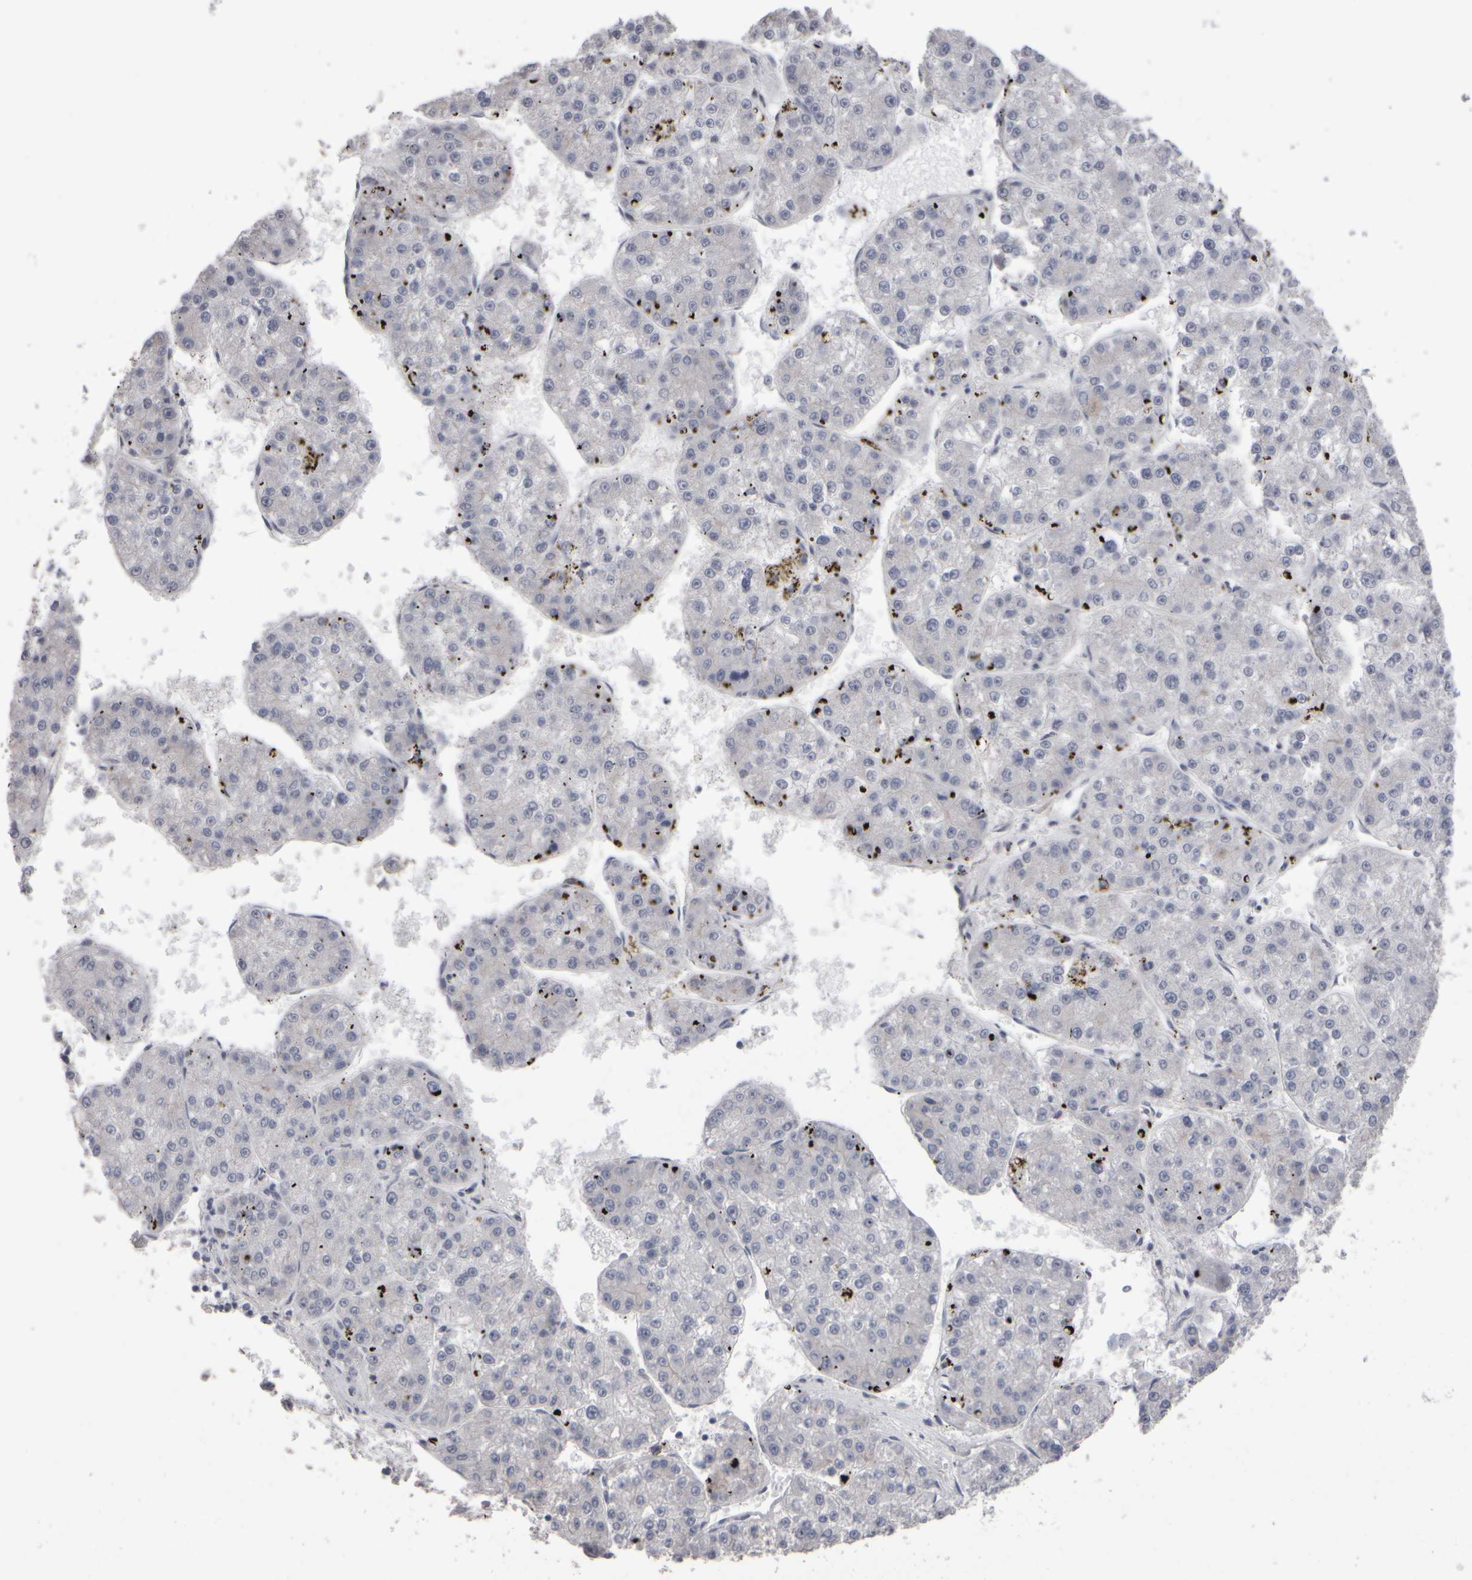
{"staining": {"intensity": "negative", "quantity": "none", "location": "none"}, "tissue": "liver cancer", "cell_type": "Tumor cells", "image_type": "cancer", "snomed": [{"axis": "morphology", "description": "Carcinoma, Hepatocellular, NOS"}, {"axis": "topography", "description": "Liver"}], "caption": "A histopathology image of human liver cancer (hepatocellular carcinoma) is negative for staining in tumor cells. (Brightfield microscopy of DAB IHC at high magnification).", "gene": "EPHX2", "patient": {"sex": "female", "age": 73}}